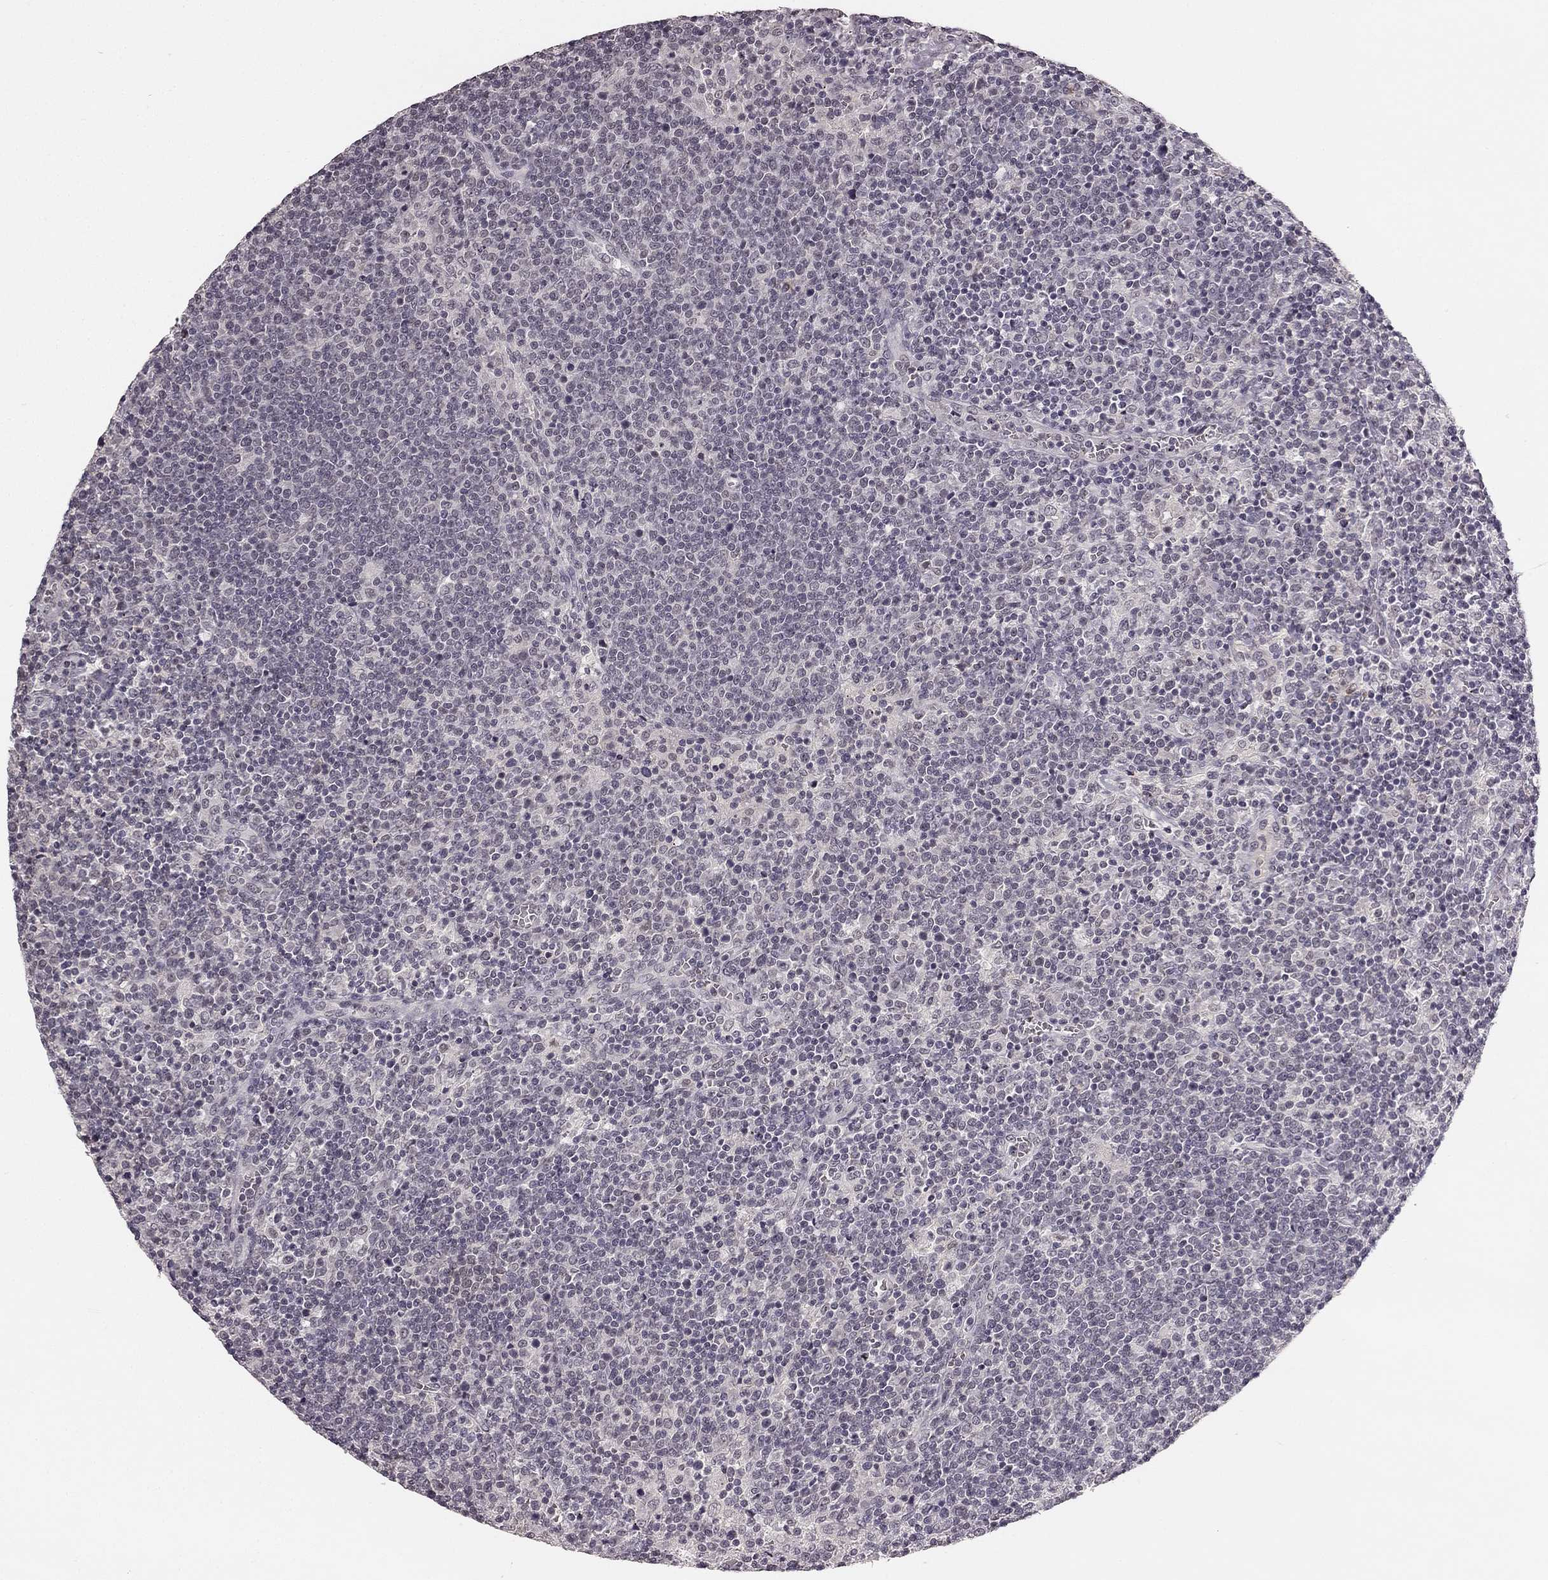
{"staining": {"intensity": "negative", "quantity": "none", "location": "none"}, "tissue": "lymphoma", "cell_type": "Tumor cells", "image_type": "cancer", "snomed": [{"axis": "morphology", "description": "Malignant lymphoma, non-Hodgkin's type, High grade"}, {"axis": "topography", "description": "Lymph node"}], "caption": "This is an immunohistochemistry (IHC) image of human lymphoma. There is no positivity in tumor cells.", "gene": "HCN4", "patient": {"sex": "male", "age": 61}}